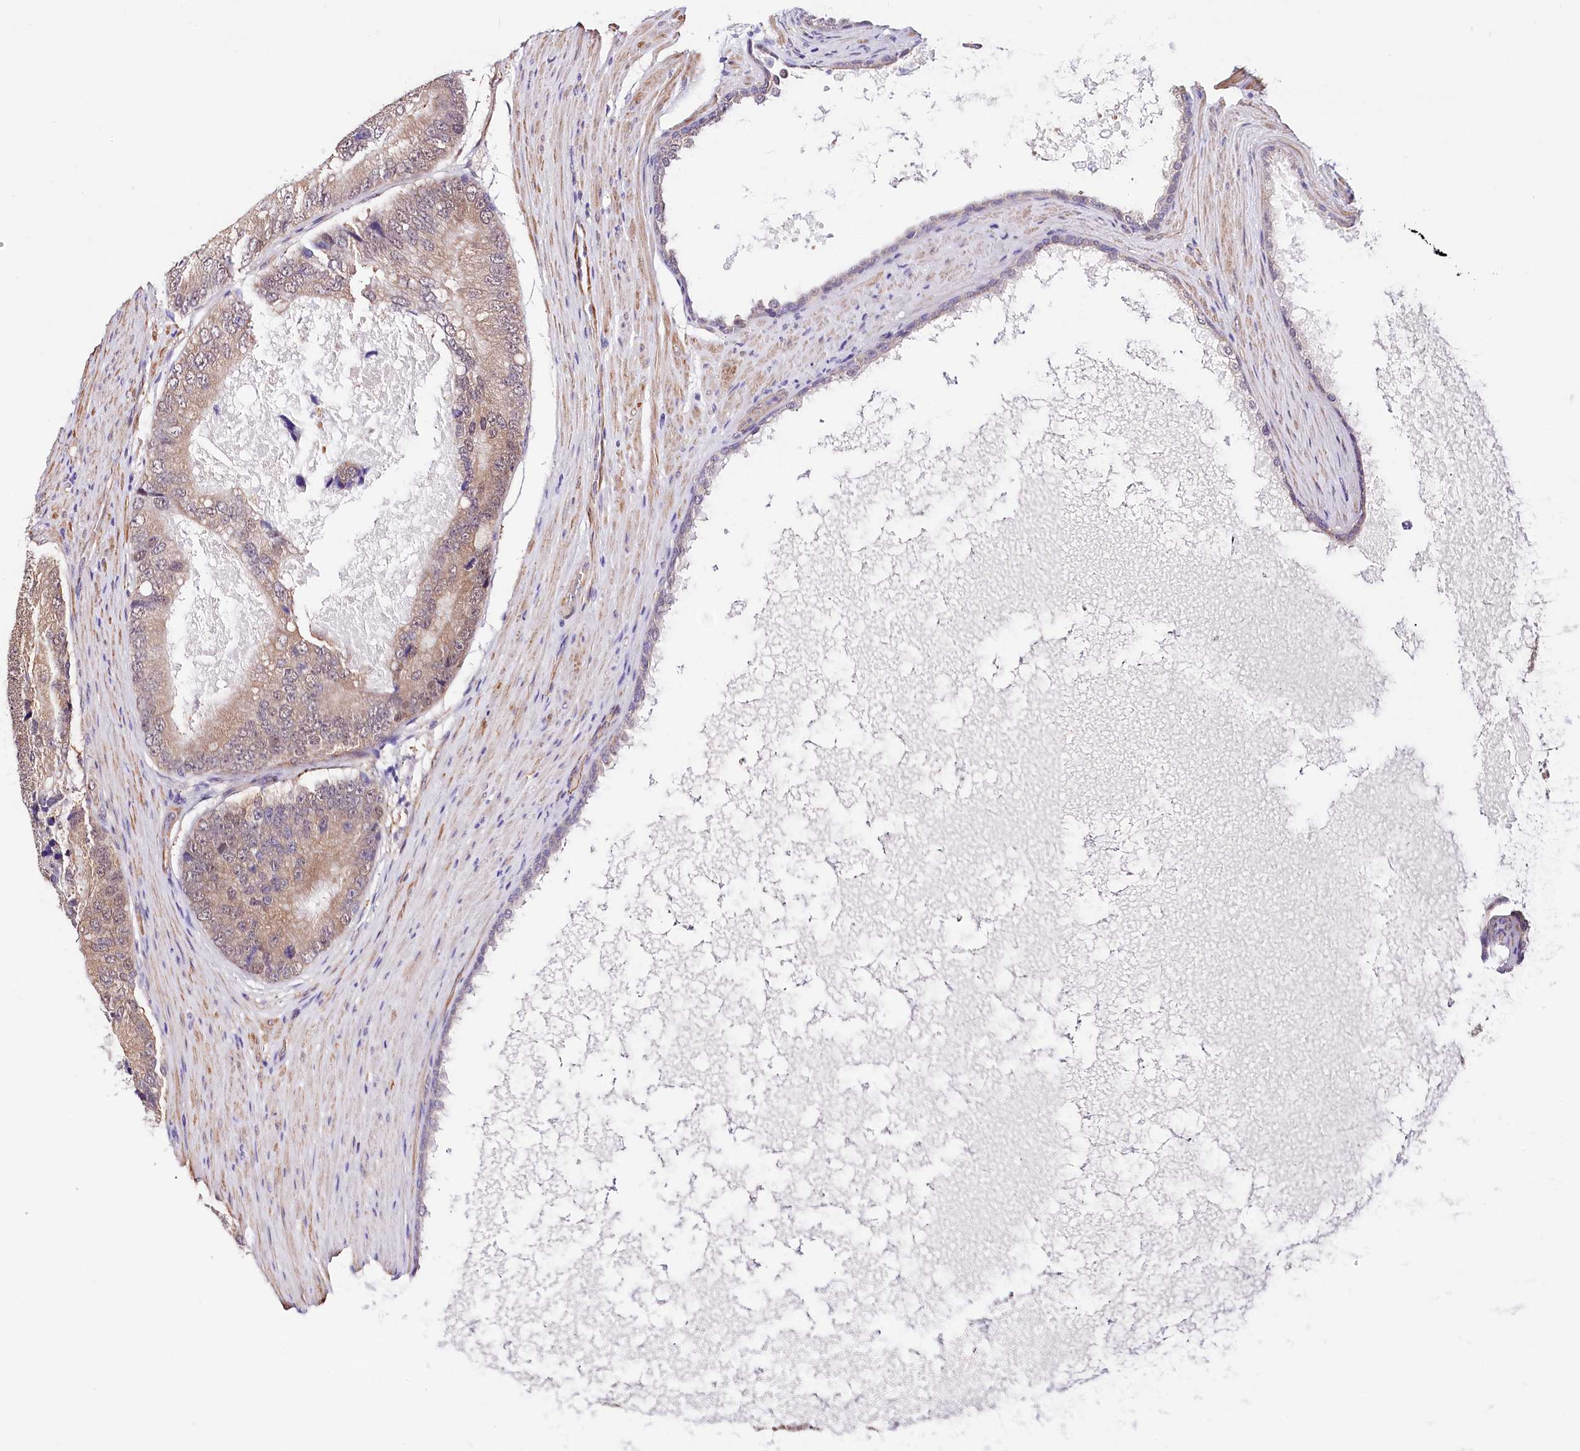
{"staining": {"intensity": "weak", "quantity": ">75%", "location": "cytoplasmic/membranous"}, "tissue": "prostate cancer", "cell_type": "Tumor cells", "image_type": "cancer", "snomed": [{"axis": "morphology", "description": "Adenocarcinoma, High grade"}, {"axis": "topography", "description": "Prostate"}], "caption": "A brown stain labels weak cytoplasmic/membranous positivity of a protein in high-grade adenocarcinoma (prostate) tumor cells.", "gene": "PPP2R5B", "patient": {"sex": "male", "age": 70}}